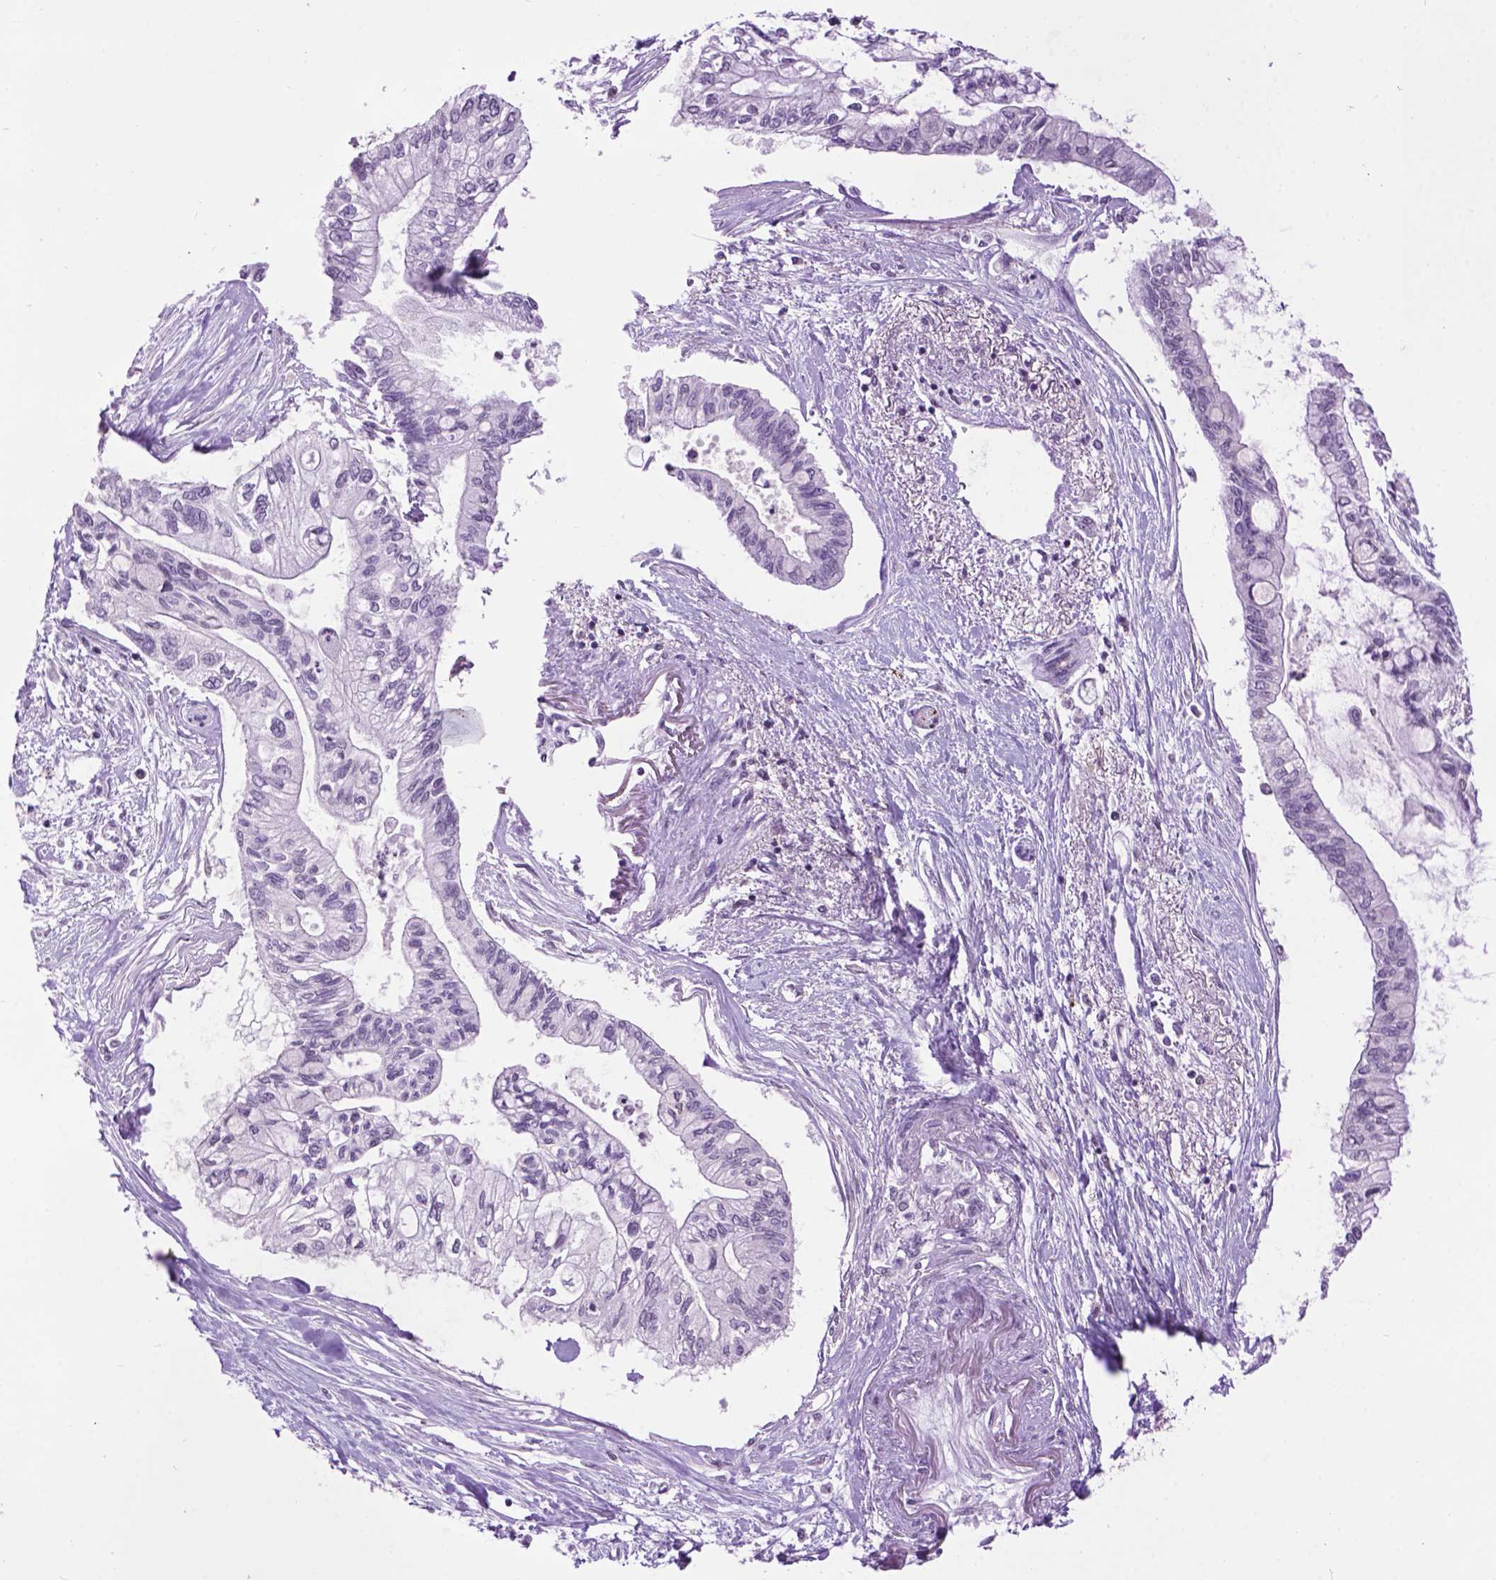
{"staining": {"intensity": "negative", "quantity": "none", "location": "none"}, "tissue": "pancreatic cancer", "cell_type": "Tumor cells", "image_type": "cancer", "snomed": [{"axis": "morphology", "description": "Adenocarcinoma, NOS"}, {"axis": "topography", "description": "Pancreas"}], "caption": "Immunohistochemical staining of pancreatic cancer reveals no significant expression in tumor cells.", "gene": "TH", "patient": {"sex": "female", "age": 77}}